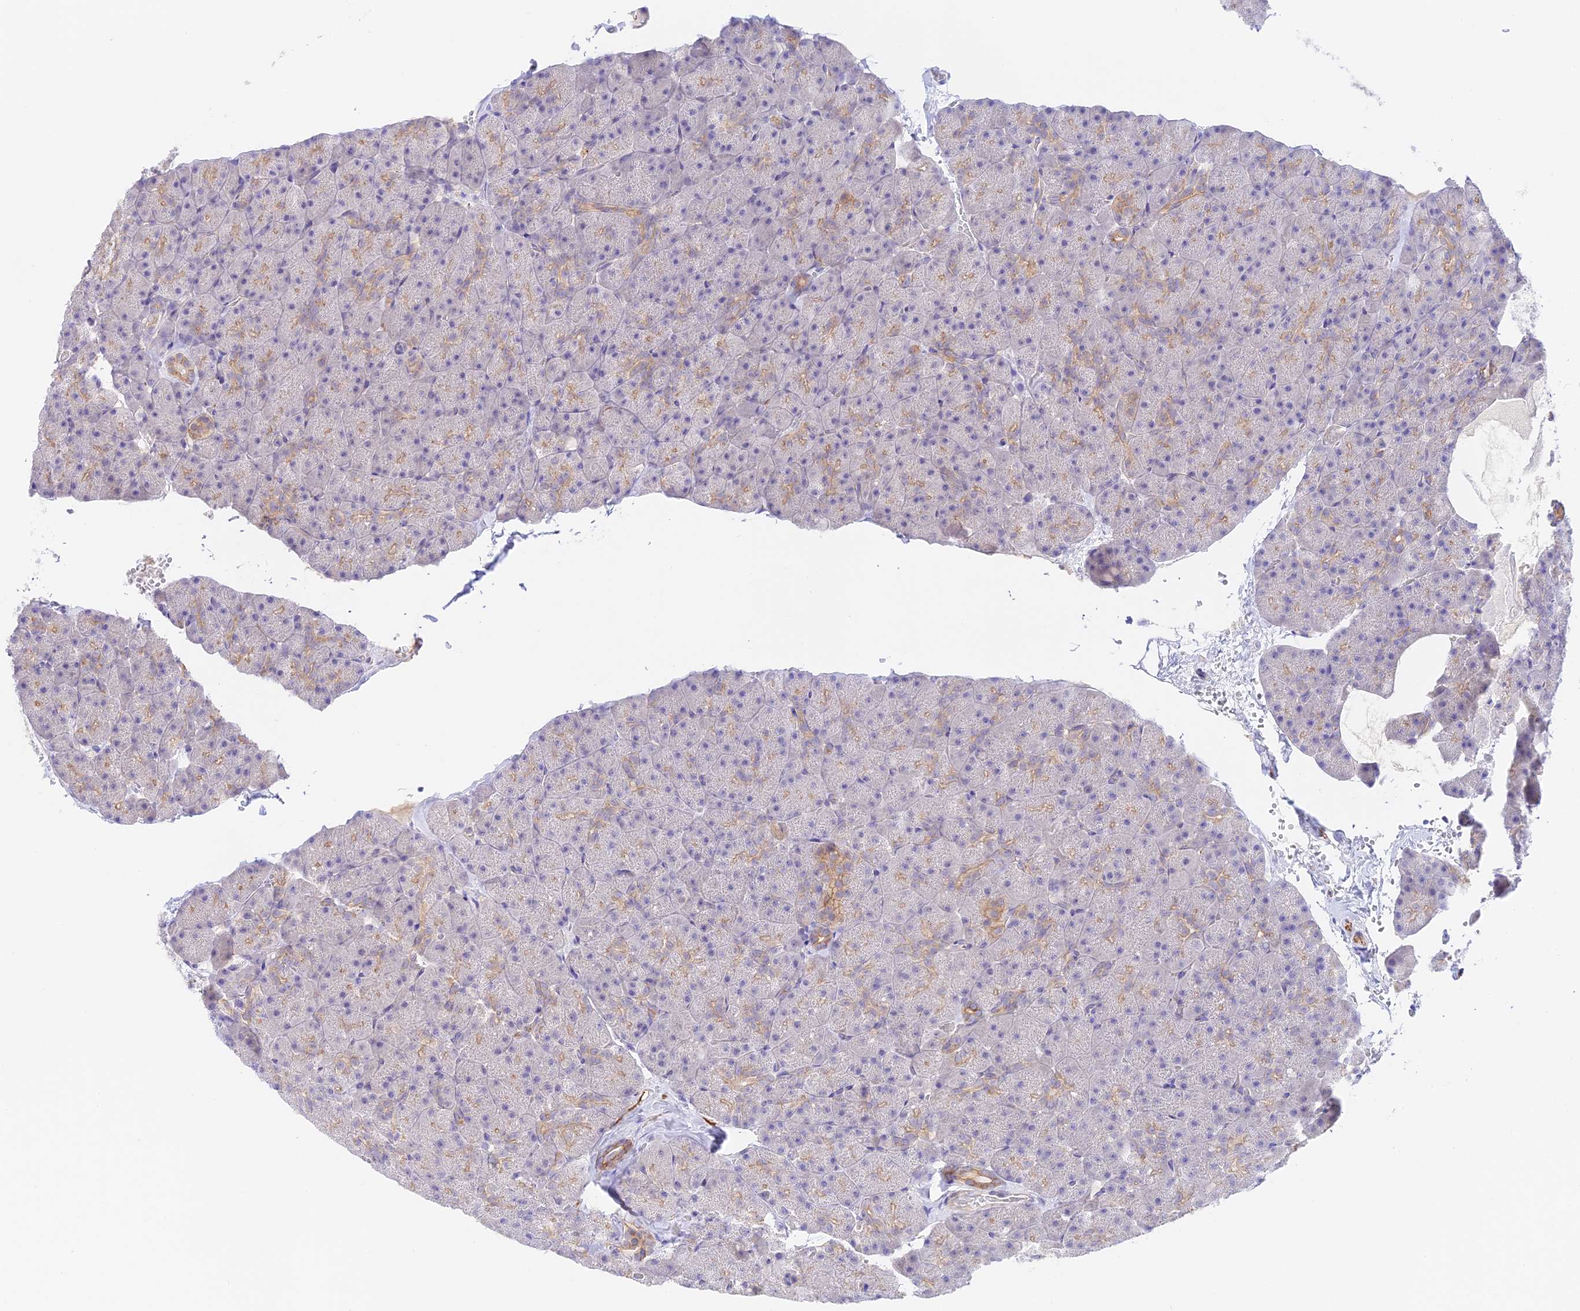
{"staining": {"intensity": "moderate", "quantity": "<25%", "location": "cytoplasmic/membranous"}, "tissue": "pancreas", "cell_type": "Exocrine glandular cells", "image_type": "normal", "snomed": [{"axis": "morphology", "description": "Normal tissue, NOS"}, {"axis": "topography", "description": "Pancreas"}], "caption": "Immunohistochemical staining of unremarkable human pancreas exhibits low levels of moderate cytoplasmic/membranous staining in approximately <25% of exocrine glandular cells. (DAB (3,3'-diaminobenzidine) IHC, brown staining for protein, blue staining for nuclei).", "gene": "CAMSAP3", "patient": {"sex": "male", "age": 36}}